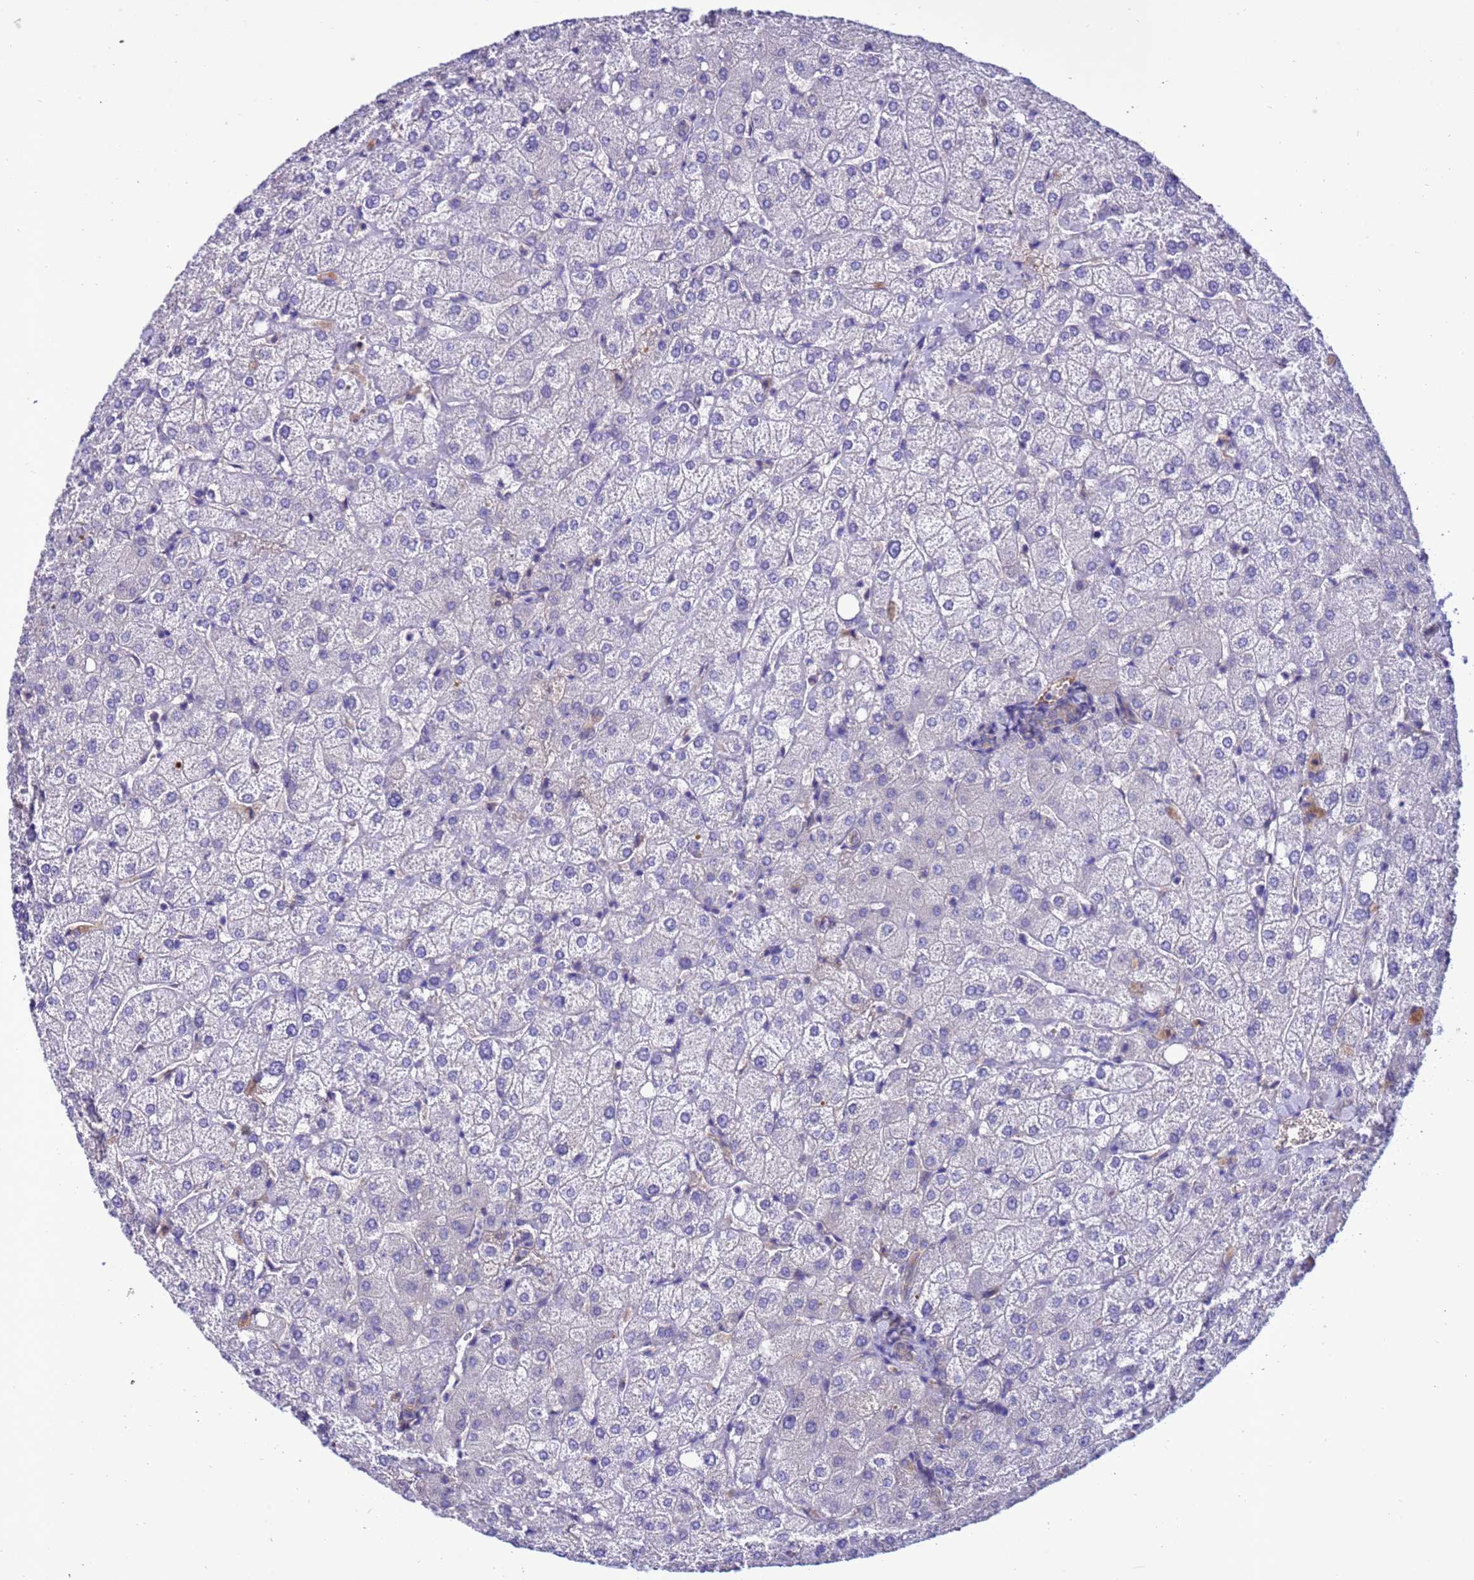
{"staining": {"intensity": "negative", "quantity": "none", "location": "none"}, "tissue": "liver", "cell_type": "Cholangiocytes", "image_type": "normal", "snomed": [{"axis": "morphology", "description": "Normal tissue, NOS"}, {"axis": "topography", "description": "Liver"}], "caption": "The micrograph reveals no significant expression in cholangiocytes of liver. Nuclei are stained in blue.", "gene": "RABEP2", "patient": {"sex": "female", "age": 54}}